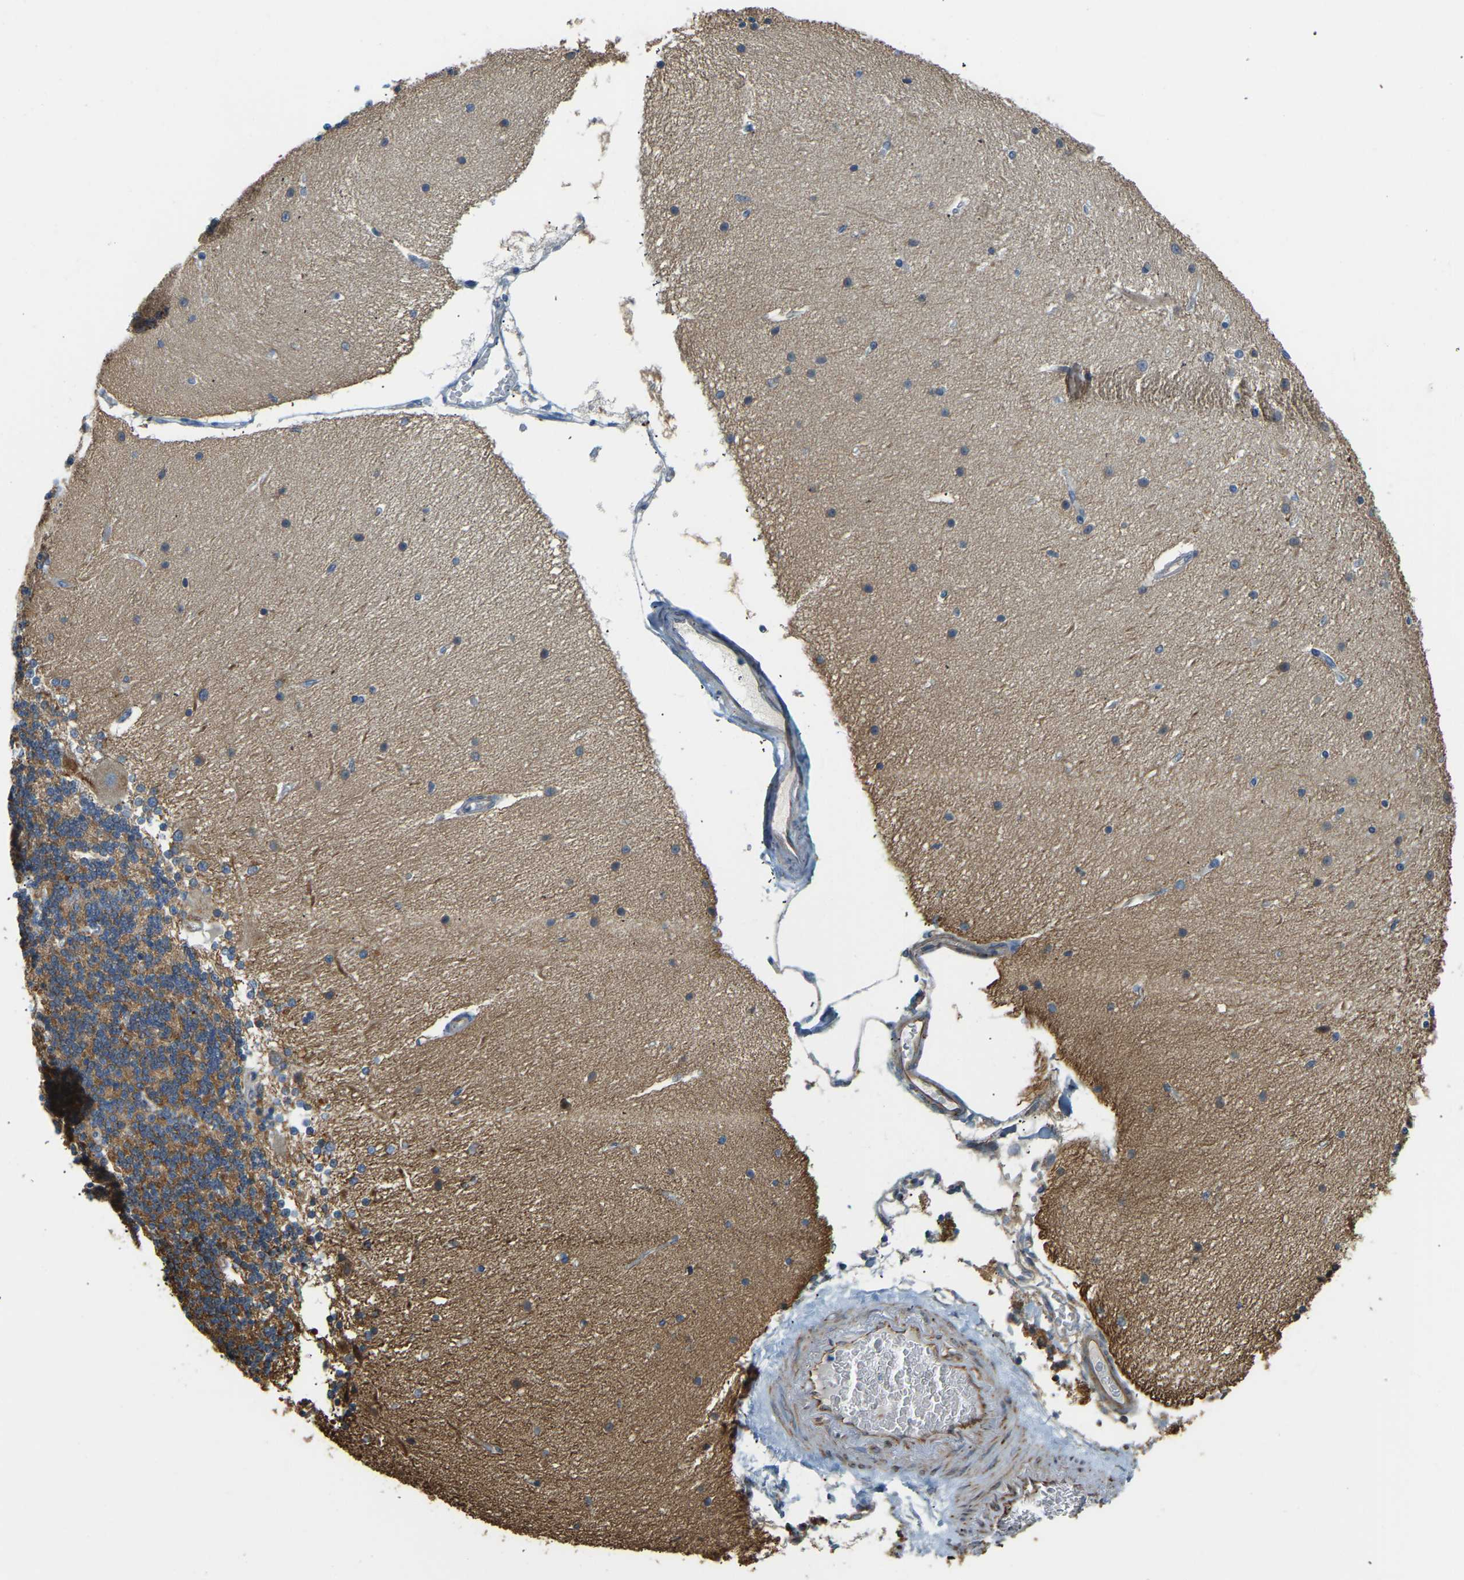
{"staining": {"intensity": "moderate", "quantity": ">75%", "location": "cytoplasmic/membranous"}, "tissue": "cerebellum", "cell_type": "Cells in granular layer", "image_type": "normal", "snomed": [{"axis": "morphology", "description": "Normal tissue, NOS"}, {"axis": "topography", "description": "Cerebellum"}], "caption": "Moderate cytoplasmic/membranous protein positivity is identified in approximately >75% of cells in granular layer in cerebellum. Using DAB (brown) and hematoxylin (blue) stains, captured at high magnification using brightfield microscopy.", "gene": "NME8", "patient": {"sex": "female", "age": 54}}